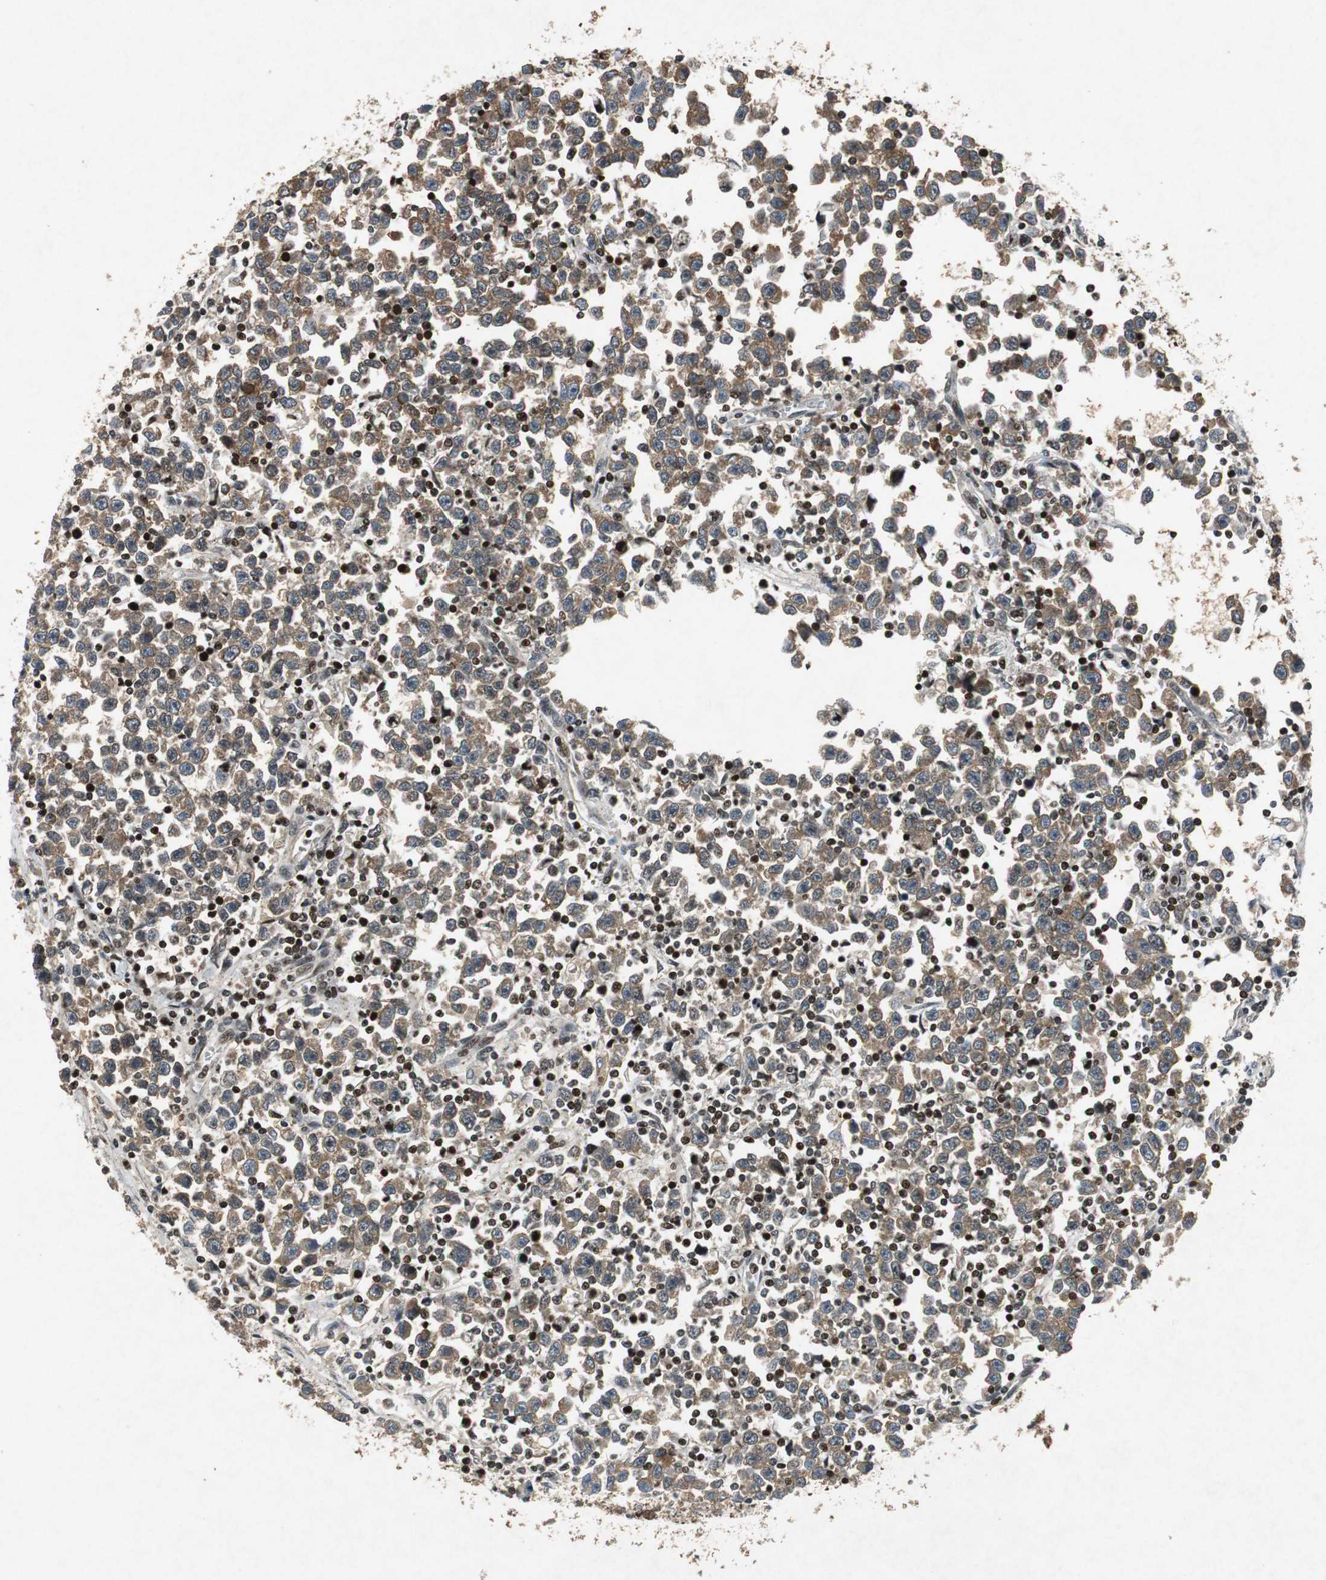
{"staining": {"intensity": "moderate", "quantity": ">75%", "location": "cytoplasmic/membranous"}, "tissue": "testis cancer", "cell_type": "Tumor cells", "image_type": "cancer", "snomed": [{"axis": "morphology", "description": "Seminoma, NOS"}, {"axis": "topography", "description": "Testis"}], "caption": "DAB (3,3'-diaminobenzidine) immunohistochemical staining of testis cancer exhibits moderate cytoplasmic/membranous protein positivity in about >75% of tumor cells.", "gene": "TUBA4A", "patient": {"sex": "male", "age": 43}}